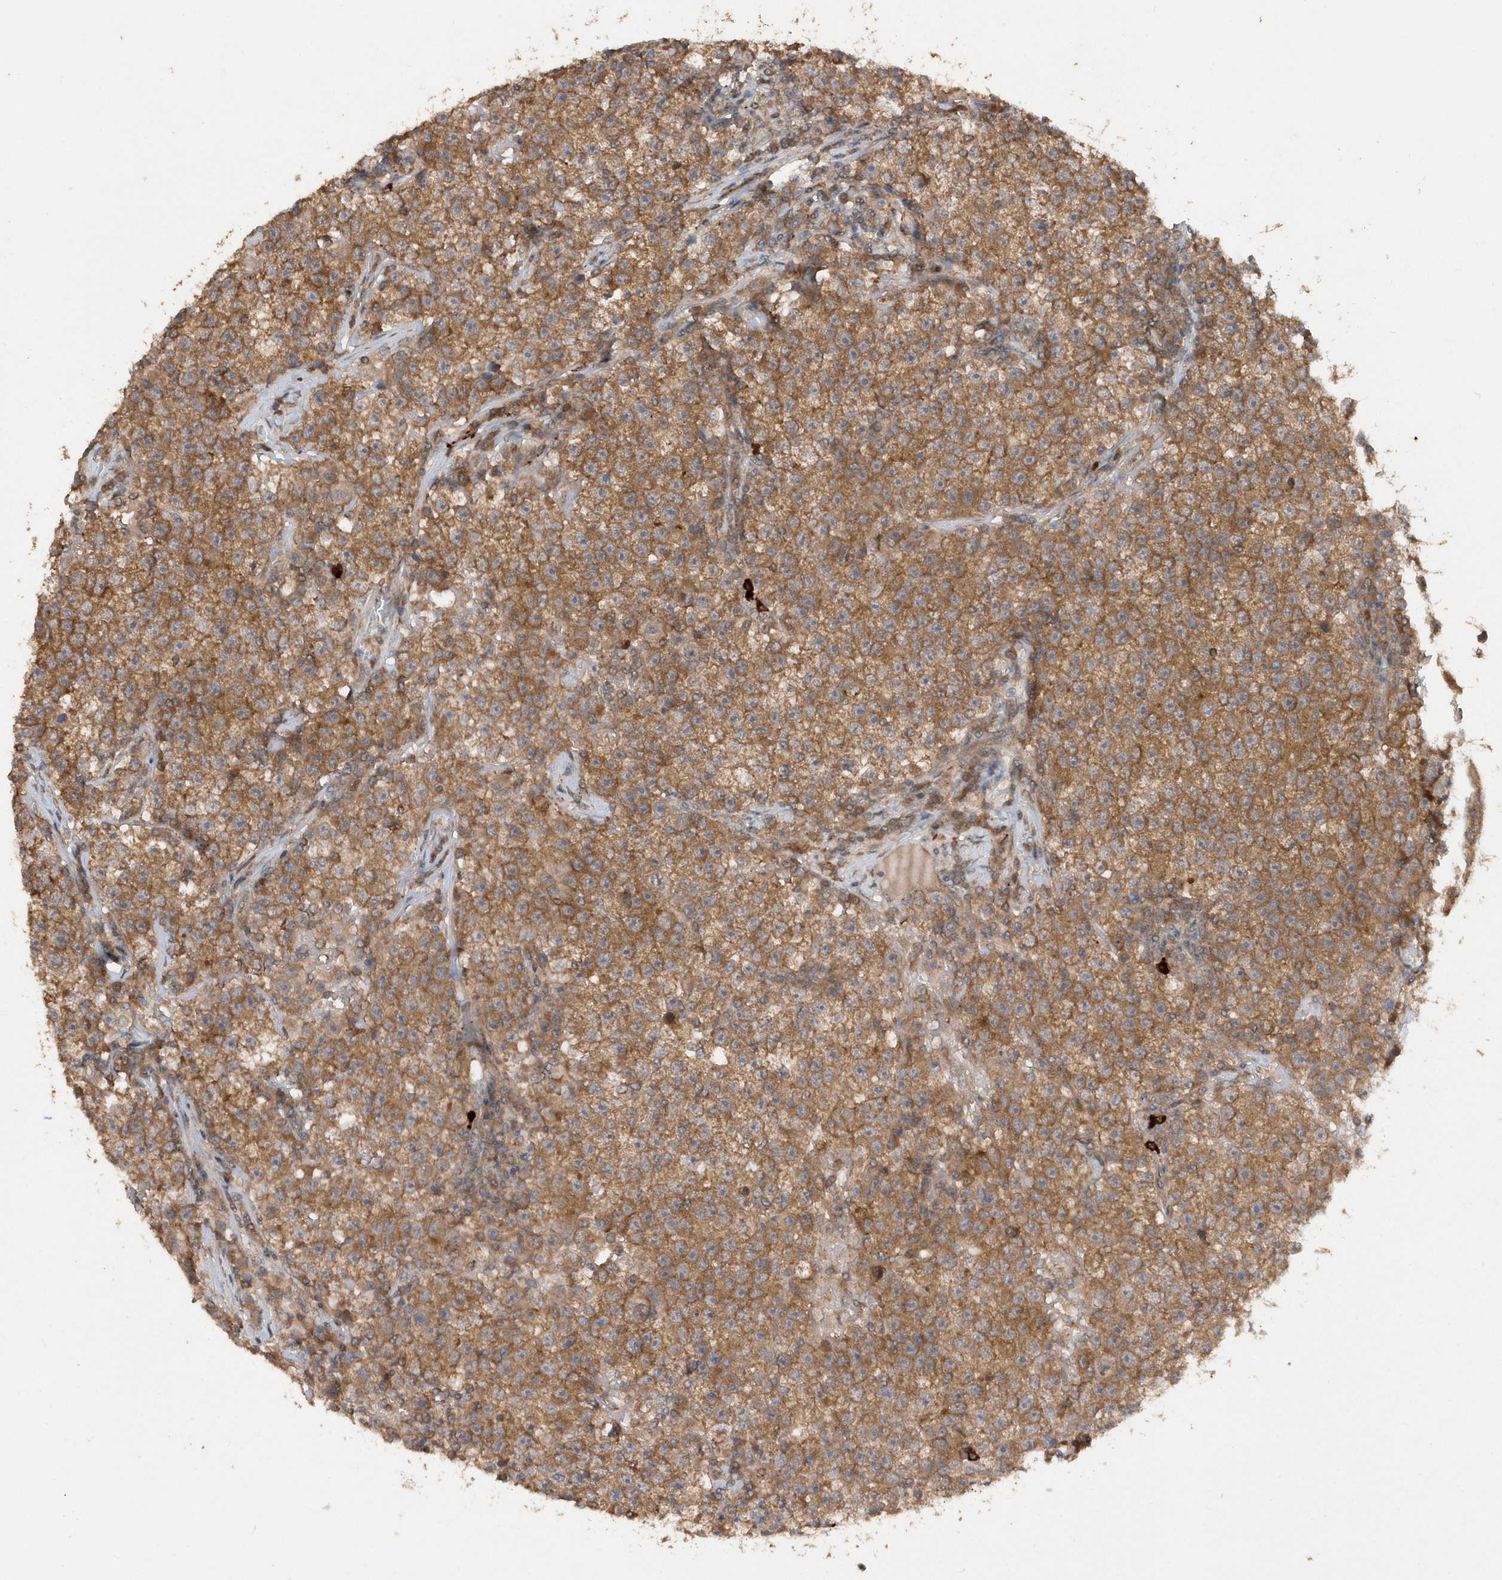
{"staining": {"intensity": "moderate", "quantity": ">75%", "location": "cytoplasmic/membranous"}, "tissue": "testis cancer", "cell_type": "Tumor cells", "image_type": "cancer", "snomed": [{"axis": "morphology", "description": "Seminoma, NOS"}, {"axis": "topography", "description": "Testis"}], "caption": "Immunohistochemical staining of testis cancer (seminoma) exhibits moderate cytoplasmic/membranous protein expression in about >75% of tumor cells.", "gene": "RPE", "patient": {"sex": "male", "age": 22}}